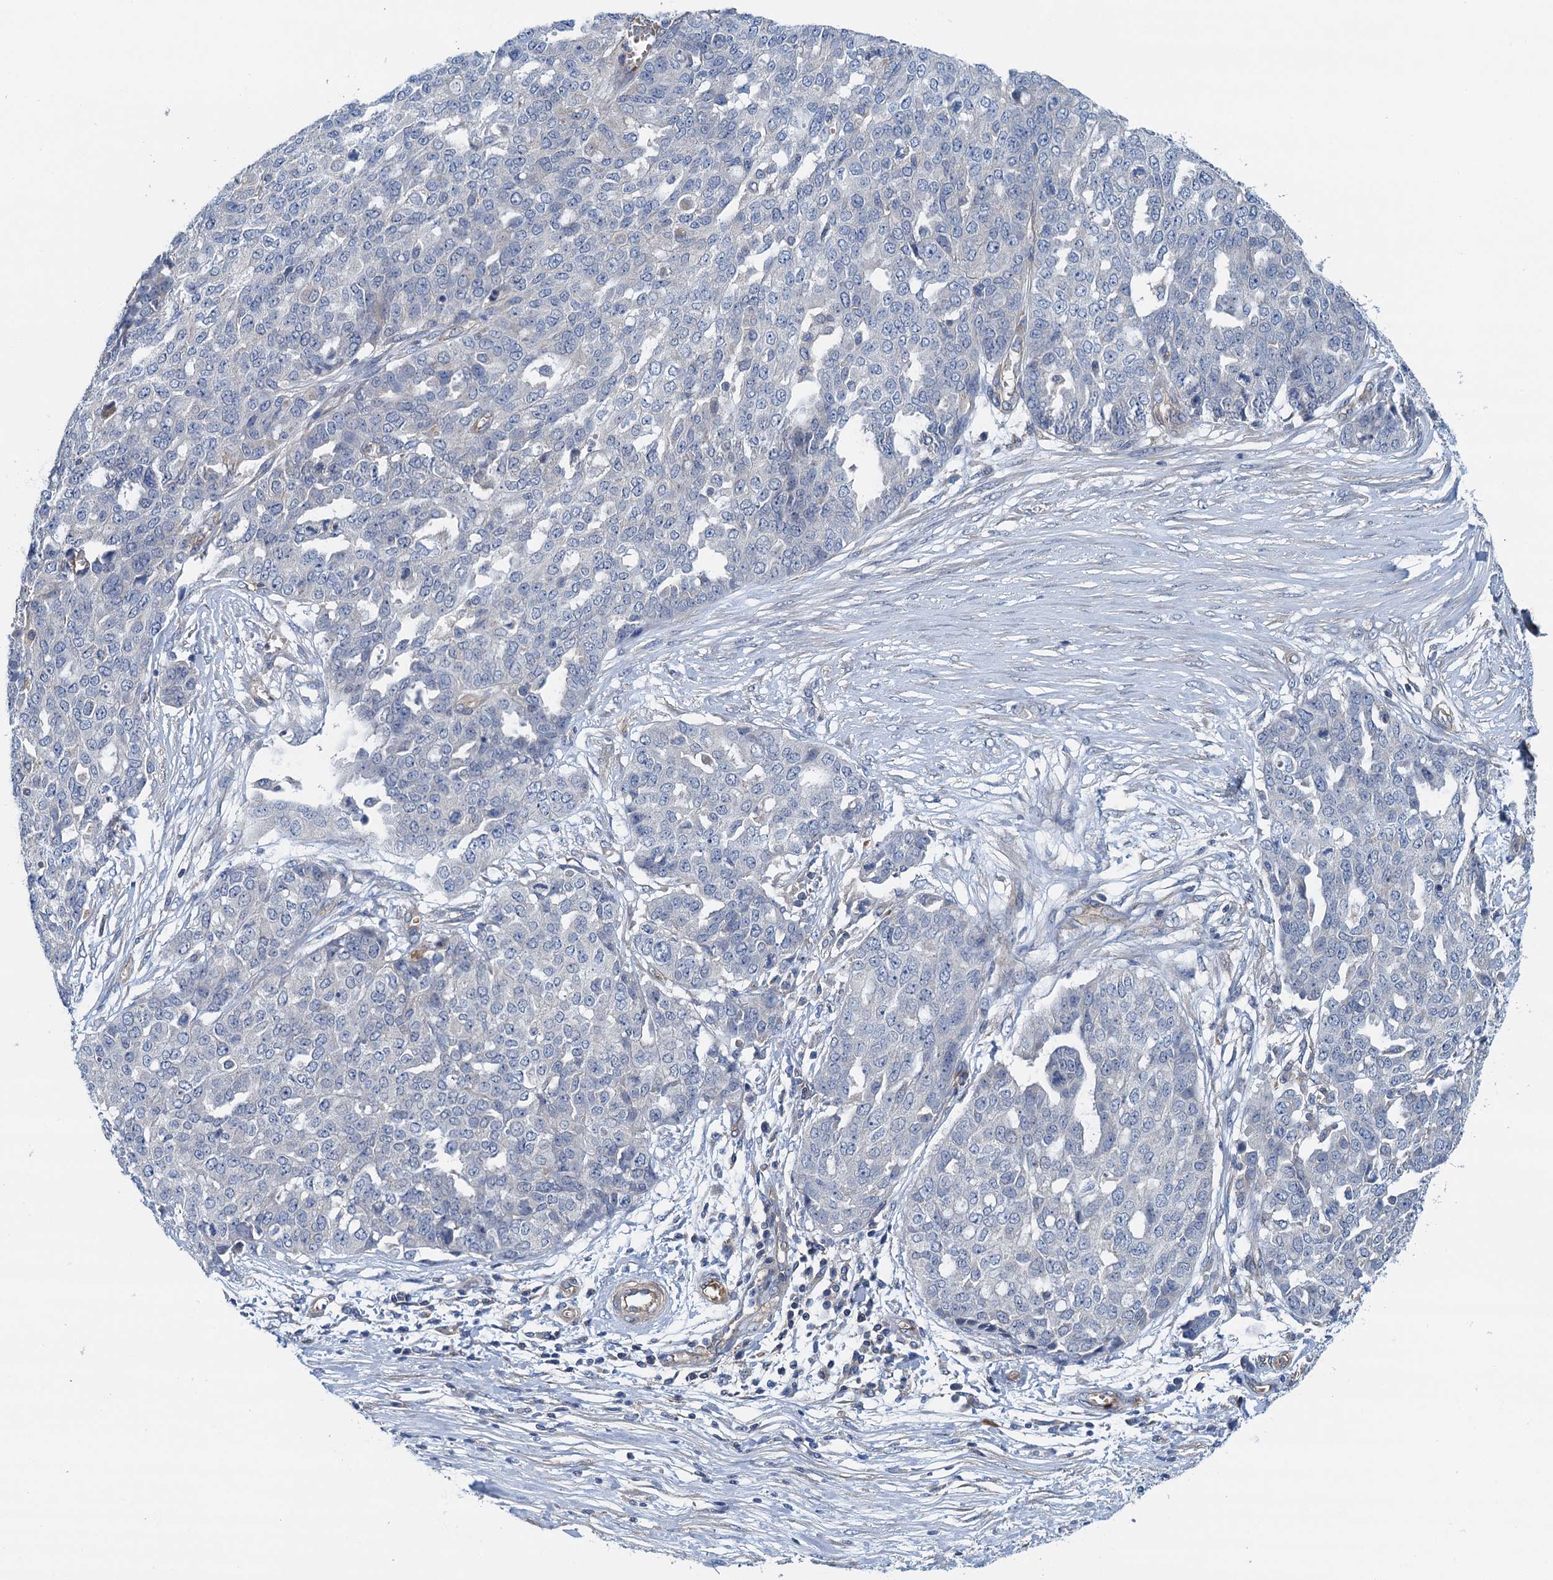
{"staining": {"intensity": "negative", "quantity": "none", "location": "none"}, "tissue": "ovarian cancer", "cell_type": "Tumor cells", "image_type": "cancer", "snomed": [{"axis": "morphology", "description": "Cystadenocarcinoma, serous, NOS"}, {"axis": "topography", "description": "Soft tissue"}, {"axis": "topography", "description": "Ovary"}], "caption": "A micrograph of ovarian serous cystadenocarcinoma stained for a protein displays no brown staining in tumor cells.", "gene": "ROGDI", "patient": {"sex": "female", "age": 57}}